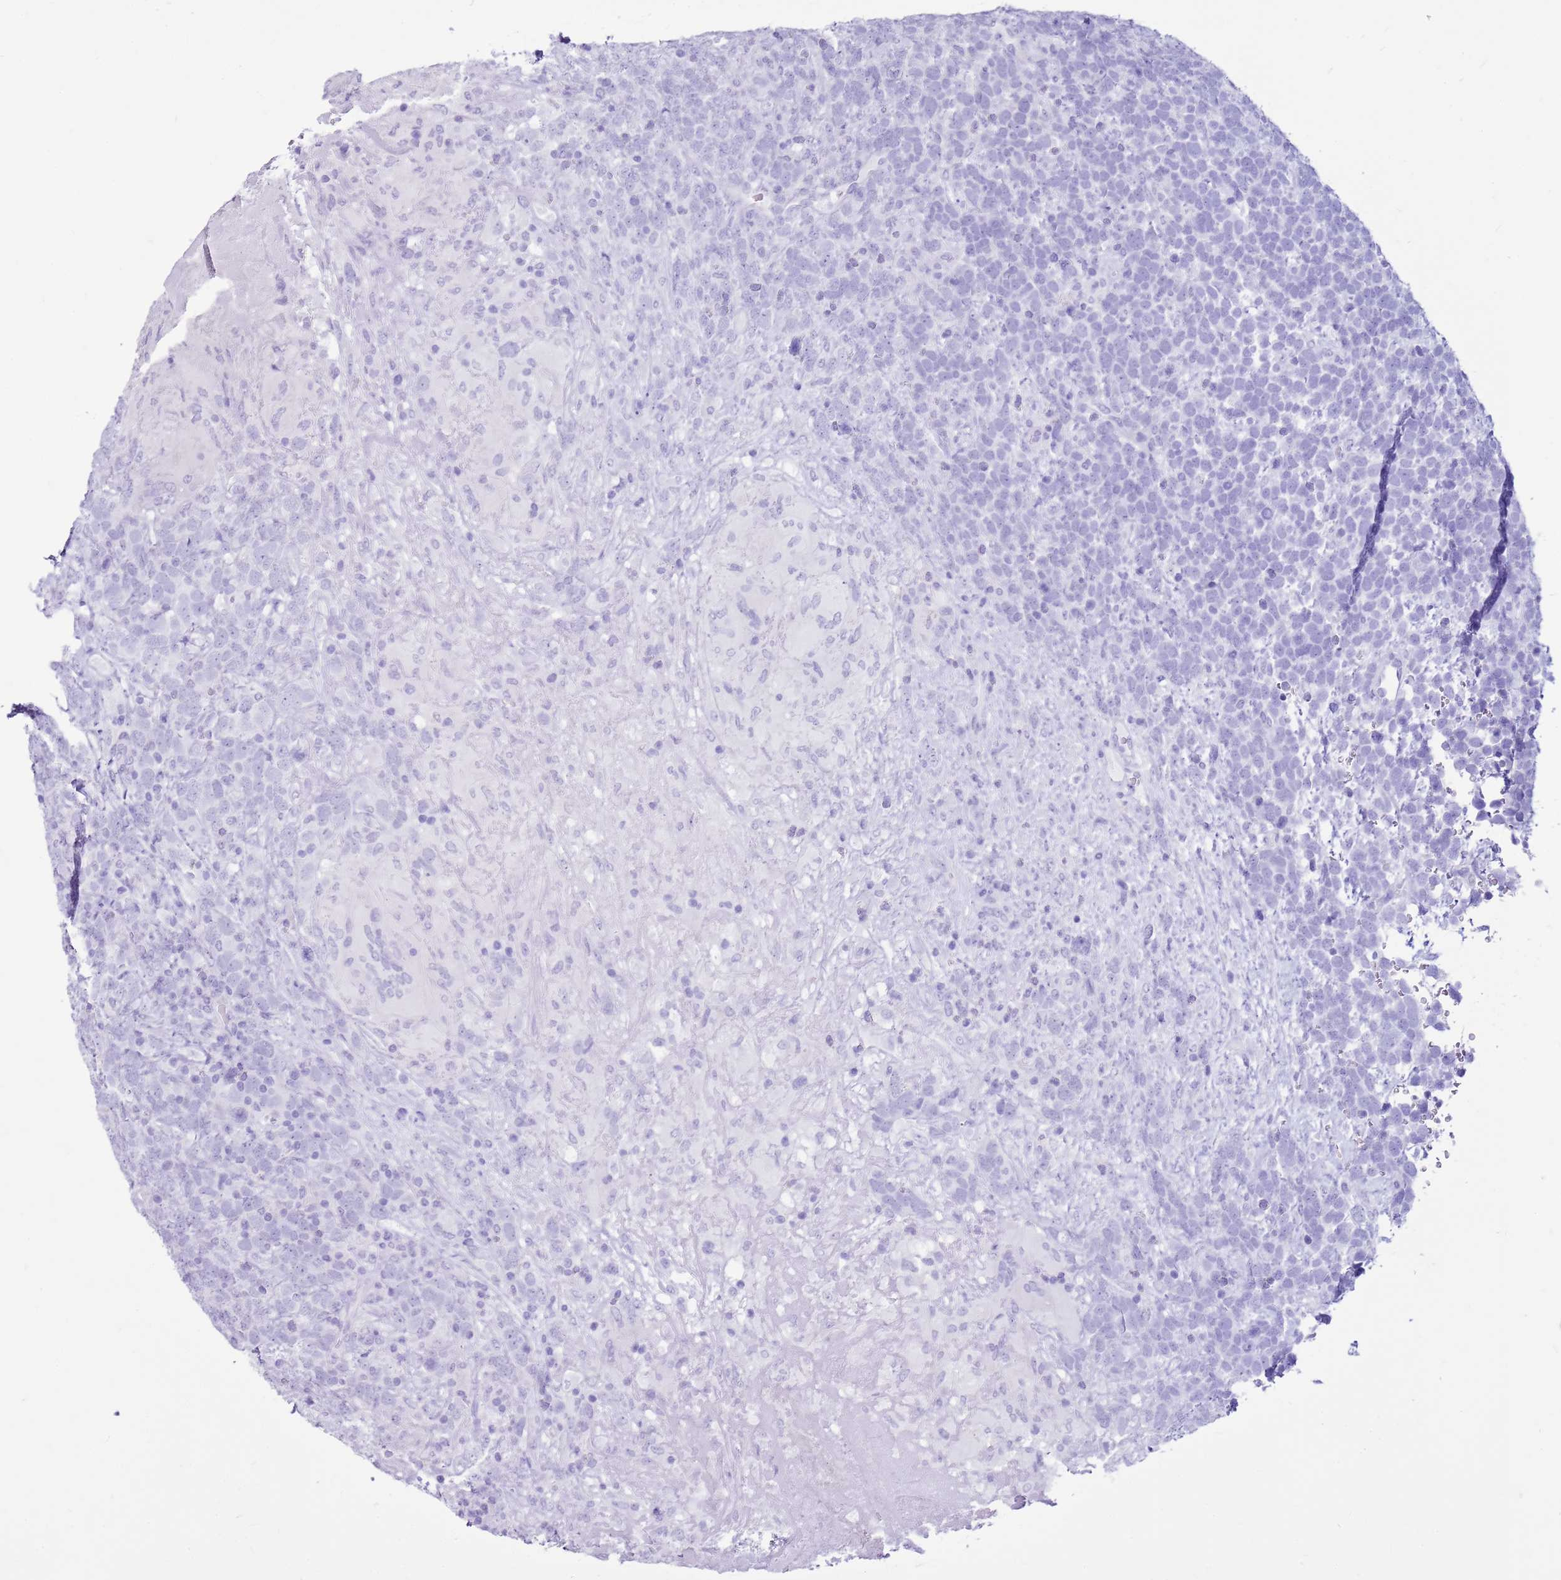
{"staining": {"intensity": "negative", "quantity": "none", "location": "none"}, "tissue": "urothelial cancer", "cell_type": "Tumor cells", "image_type": "cancer", "snomed": [{"axis": "morphology", "description": "Urothelial carcinoma, High grade"}, {"axis": "topography", "description": "Urinary bladder"}], "caption": "A micrograph of urothelial cancer stained for a protein shows no brown staining in tumor cells. (DAB IHC with hematoxylin counter stain).", "gene": "CA8", "patient": {"sex": "female", "age": 82}}